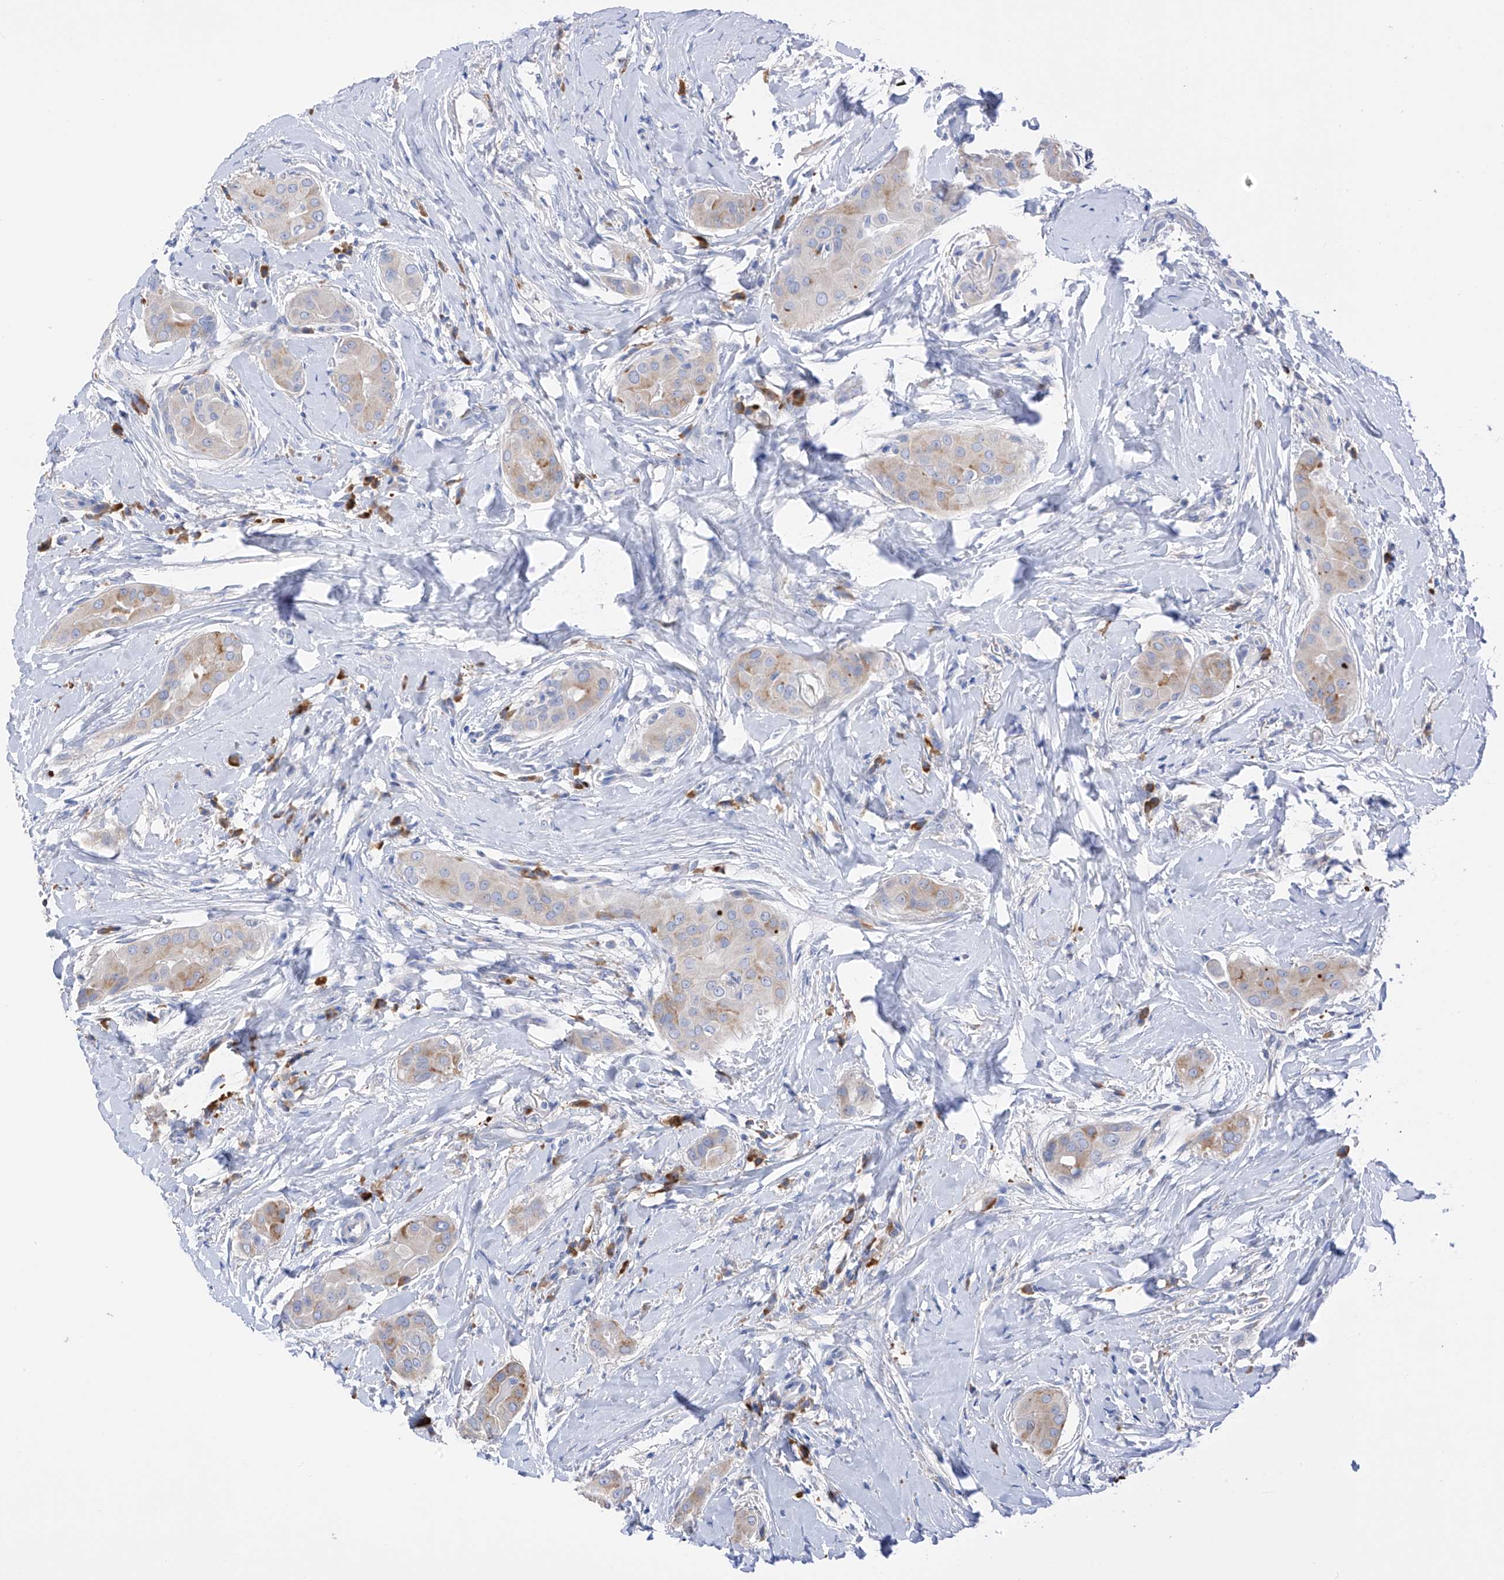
{"staining": {"intensity": "weak", "quantity": "<25%", "location": "cytoplasmic/membranous"}, "tissue": "thyroid cancer", "cell_type": "Tumor cells", "image_type": "cancer", "snomed": [{"axis": "morphology", "description": "Papillary adenocarcinoma, NOS"}, {"axis": "topography", "description": "Thyroid gland"}], "caption": "Papillary adenocarcinoma (thyroid) was stained to show a protein in brown. There is no significant expression in tumor cells.", "gene": "REC8", "patient": {"sex": "male", "age": 33}}